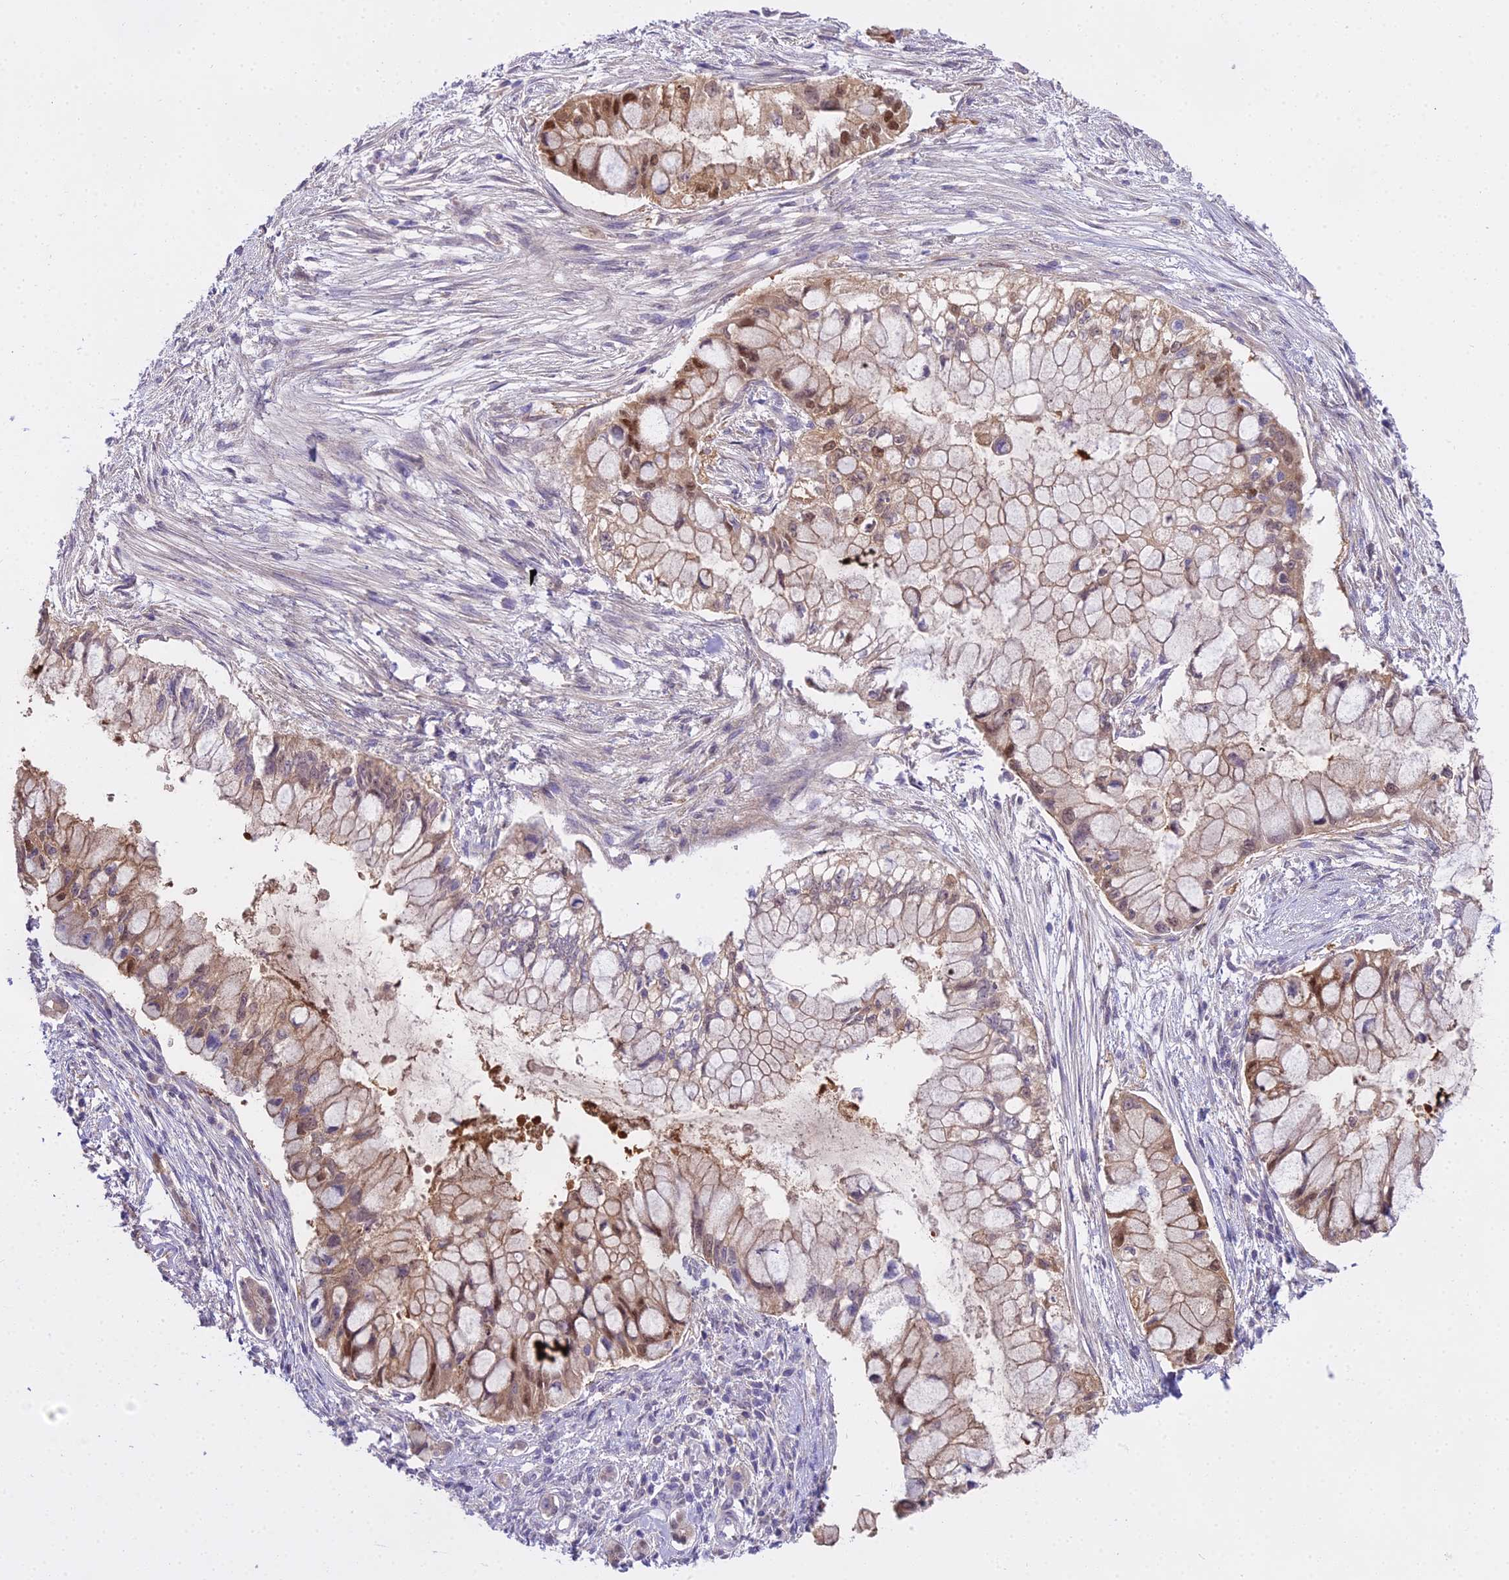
{"staining": {"intensity": "moderate", "quantity": ">75%", "location": "cytoplasmic/membranous,nuclear"}, "tissue": "pancreatic cancer", "cell_type": "Tumor cells", "image_type": "cancer", "snomed": [{"axis": "morphology", "description": "Adenocarcinoma, NOS"}, {"axis": "topography", "description": "Pancreas"}], "caption": "Protein expression analysis of pancreatic cancer shows moderate cytoplasmic/membranous and nuclear positivity in approximately >75% of tumor cells.", "gene": "MAT2A", "patient": {"sex": "male", "age": 48}}